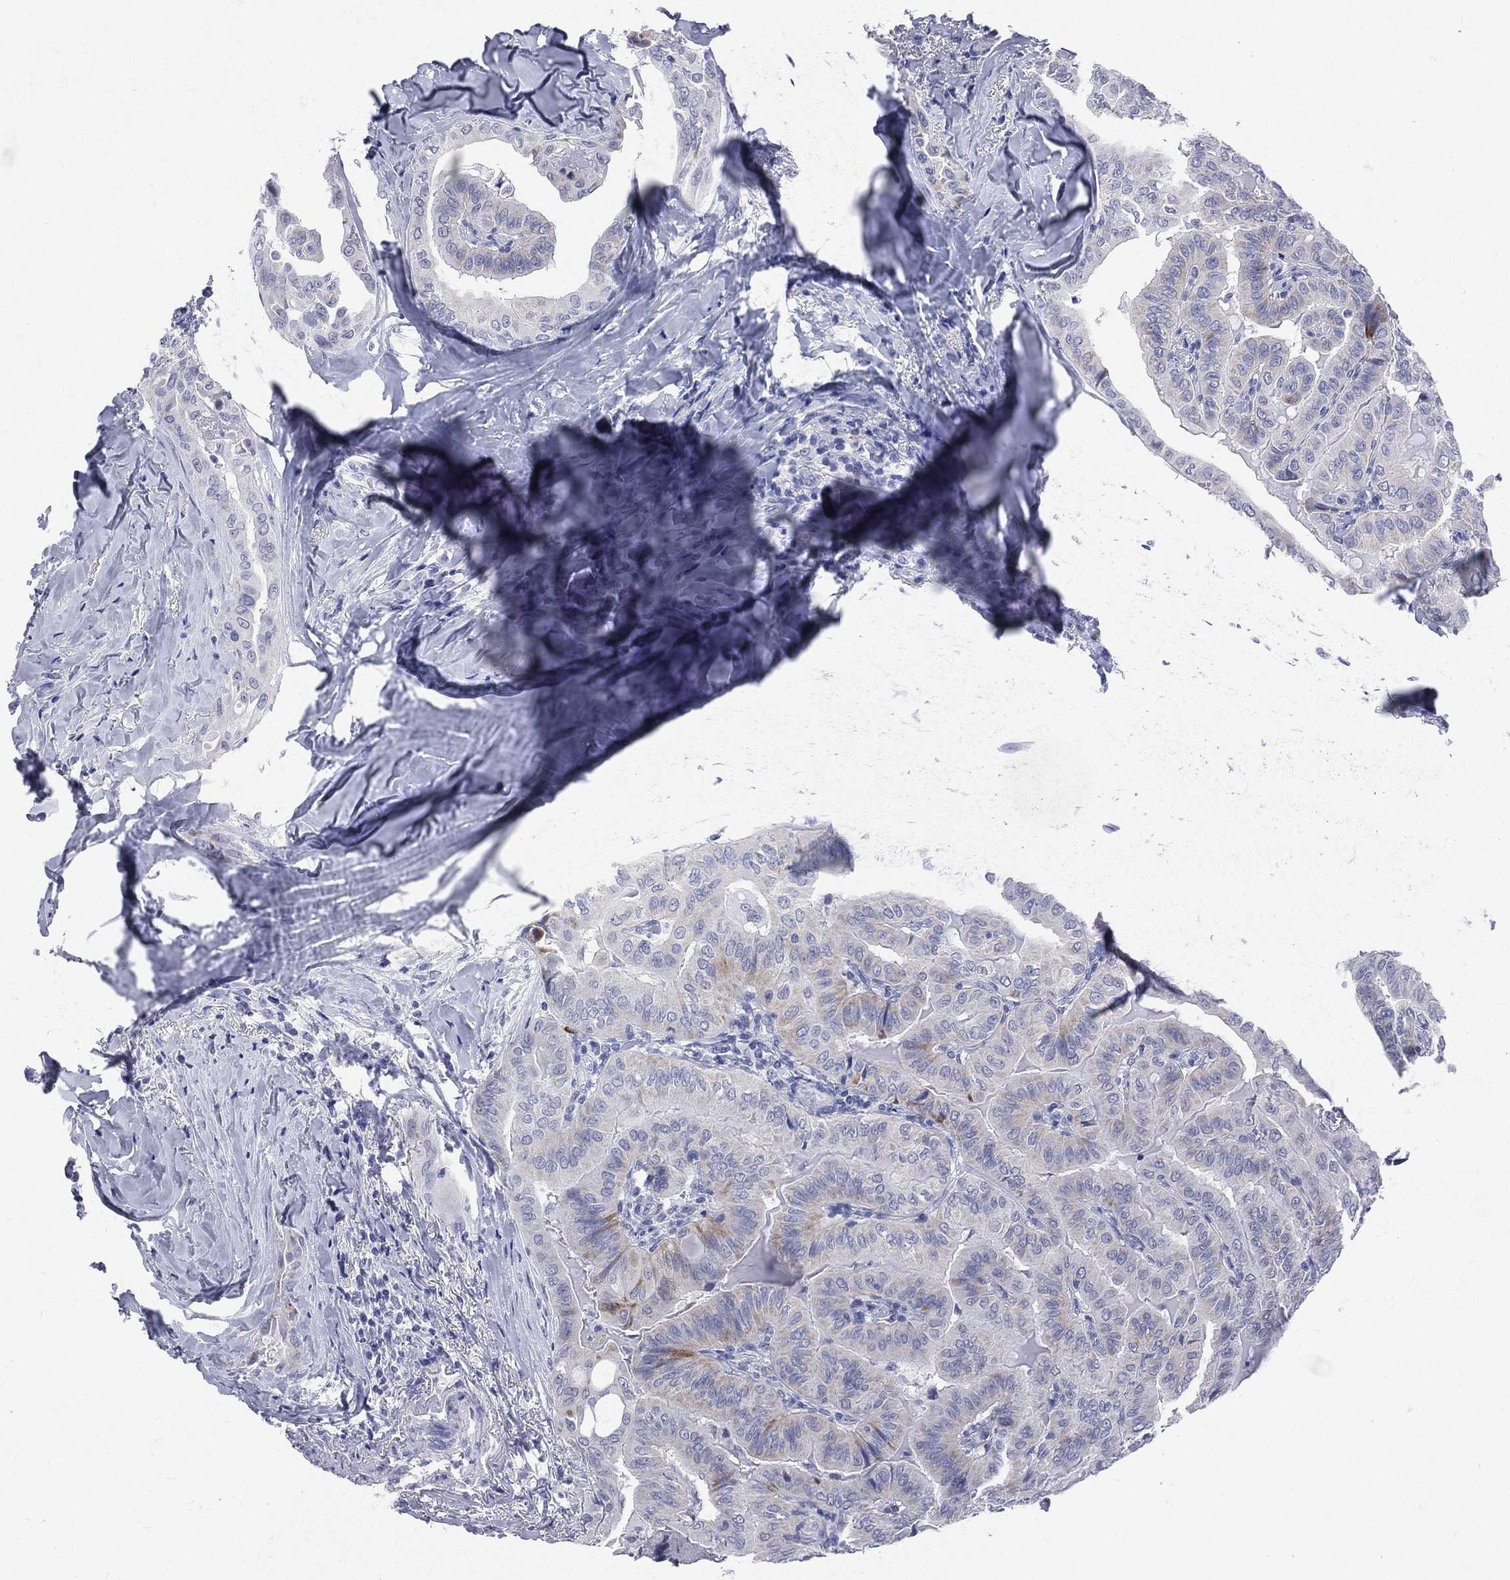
{"staining": {"intensity": "moderate", "quantity": "<25%", "location": "cytoplasmic/membranous"}, "tissue": "thyroid cancer", "cell_type": "Tumor cells", "image_type": "cancer", "snomed": [{"axis": "morphology", "description": "Papillary adenocarcinoma, NOS"}, {"axis": "topography", "description": "Thyroid gland"}], "caption": "About <25% of tumor cells in thyroid cancer show moderate cytoplasmic/membranous protein positivity as visualized by brown immunohistochemical staining.", "gene": "MLLT10", "patient": {"sex": "female", "age": 68}}